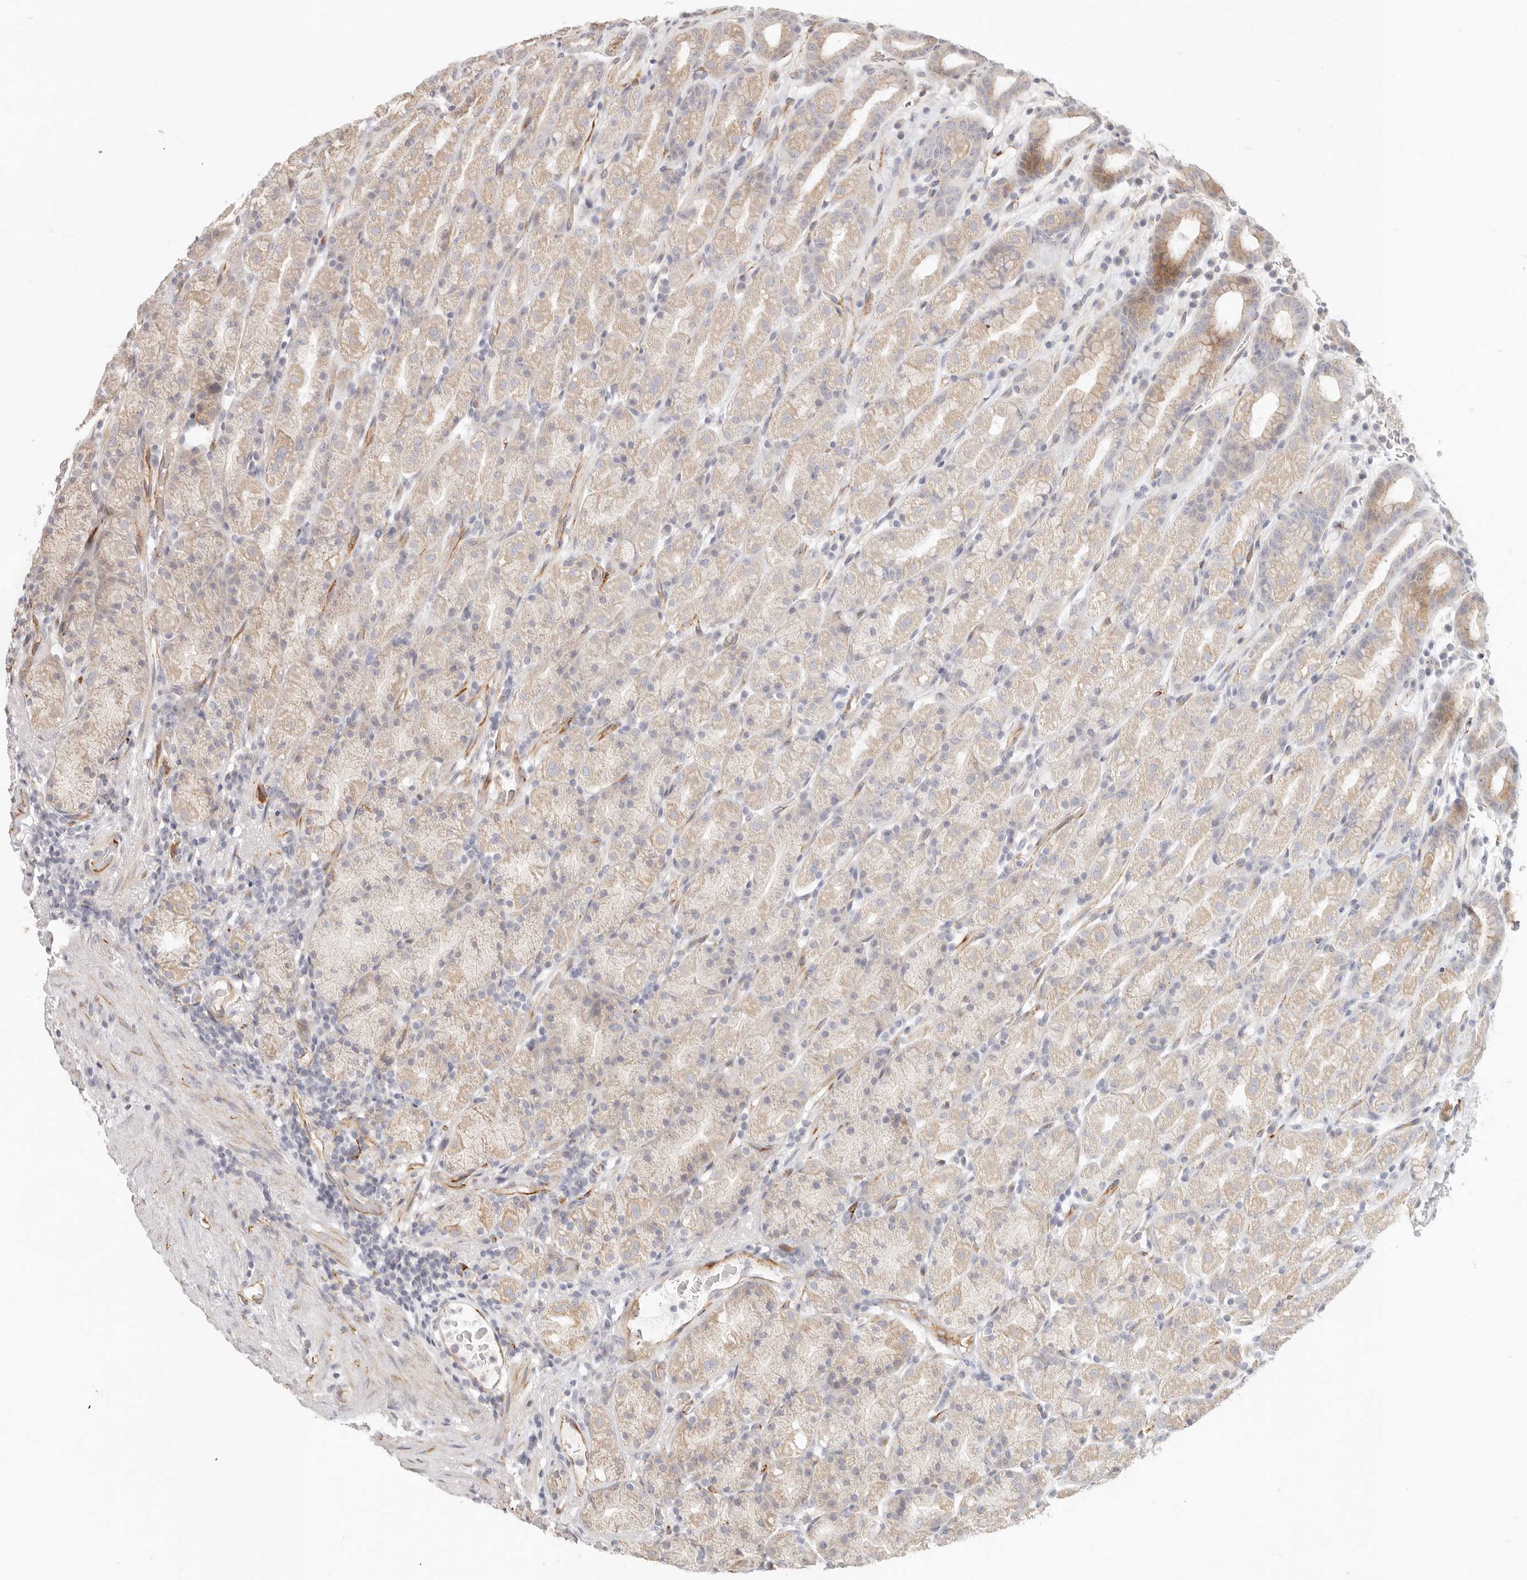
{"staining": {"intensity": "moderate", "quantity": "25%-75%", "location": "cytoplasmic/membranous"}, "tissue": "stomach", "cell_type": "Glandular cells", "image_type": "normal", "snomed": [{"axis": "morphology", "description": "Normal tissue, NOS"}, {"axis": "topography", "description": "Stomach, upper"}], "caption": "This micrograph displays immunohistochemistry staining of unremarkable stomach, with medium moderate cytoplasmic/membranous staining in about 25%-75% of glandular cells.", "gene": "SASS6", "patient": {"sex": "male", "age": 68}}